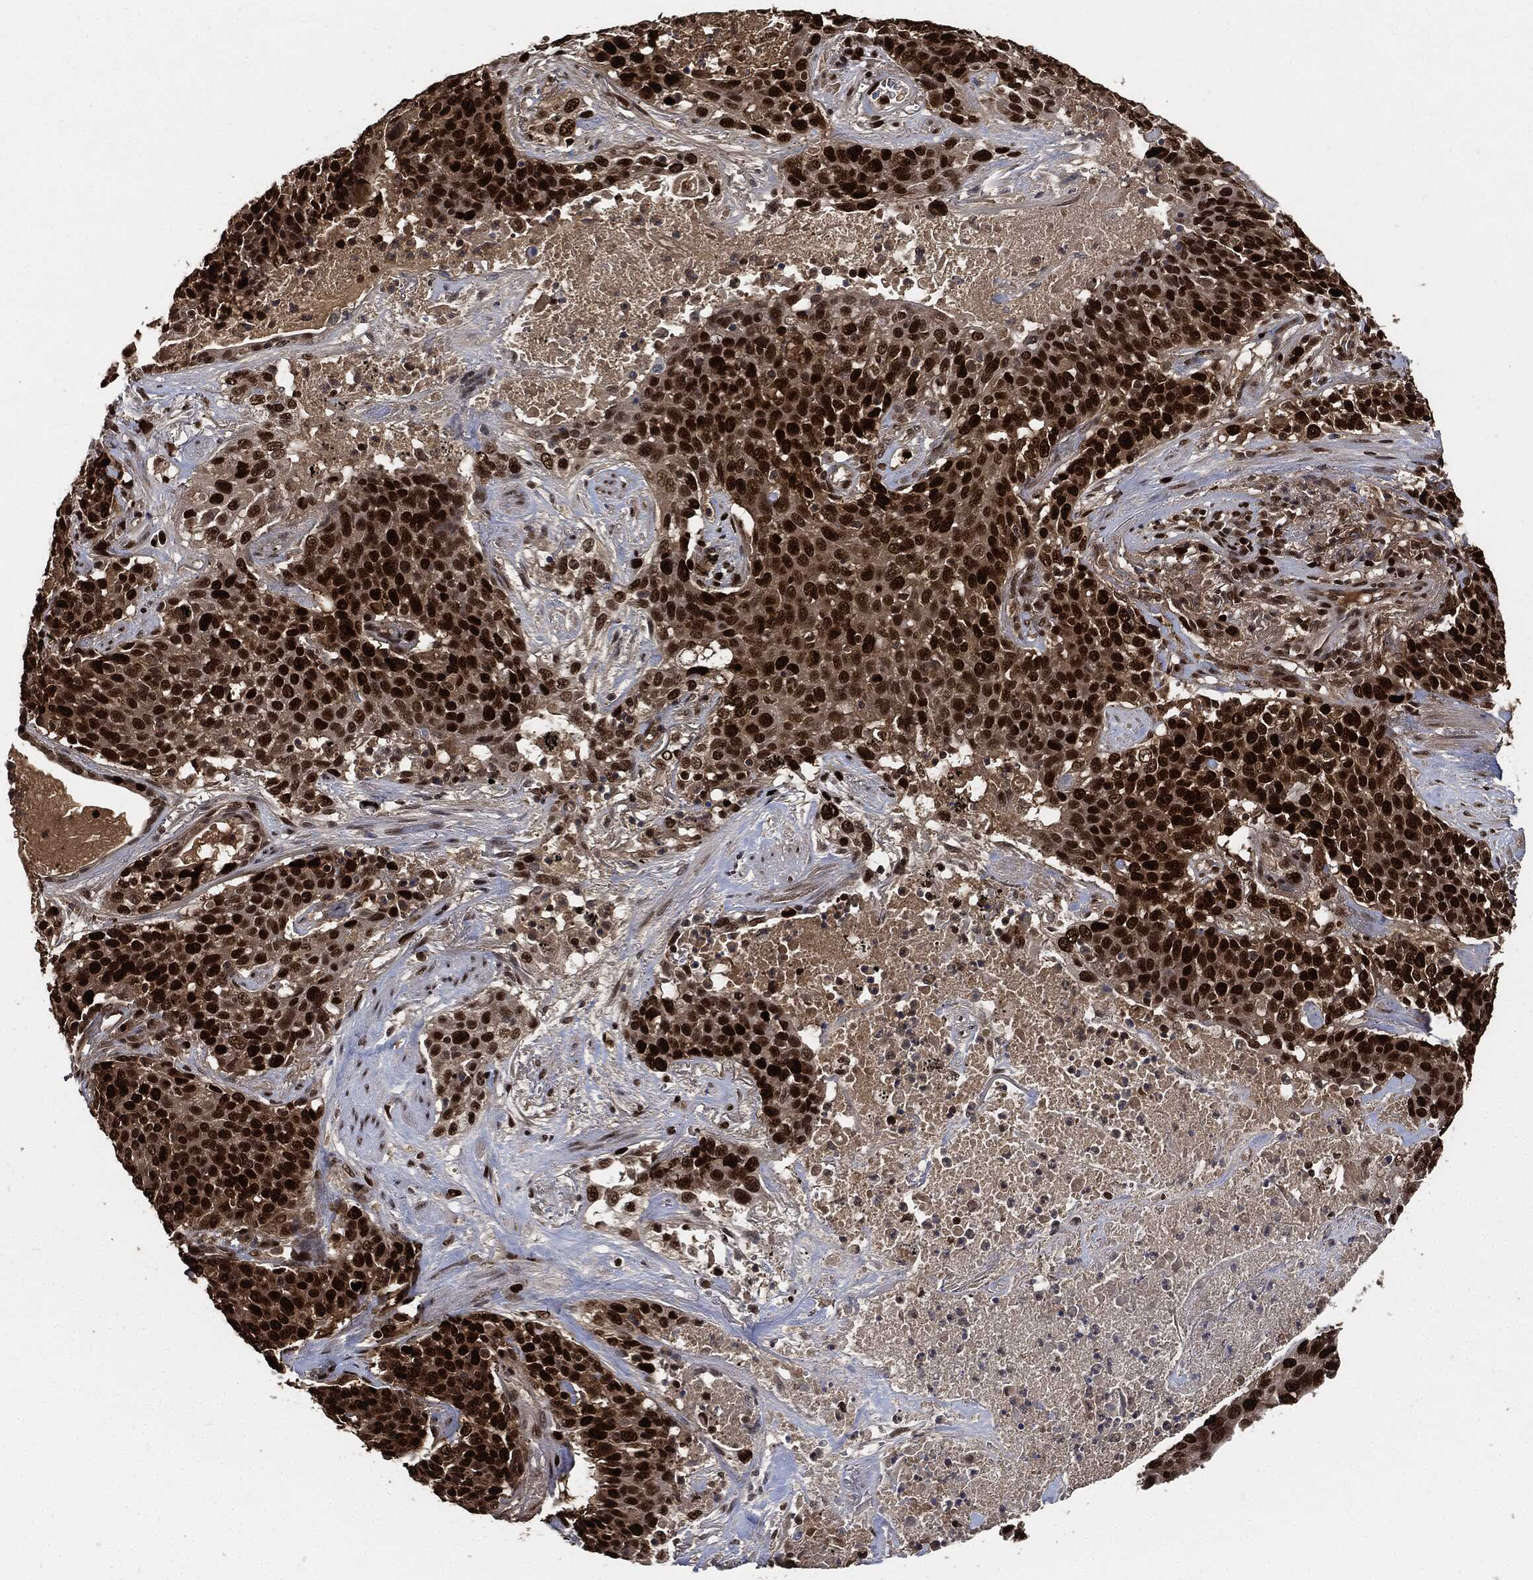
{"staining": {"intensity": "strong", "quantity": ">75%", "location": "nuclear"}, "tissue": "lung cancer", "cell_type": "Tumor cells", "image_type": "cancer", "snomed": [{"axis": "morphology", "description": "Squamous cell carcinoma, NOS"}, {"axis": "topography", "description": "Lung"}], "caption": "DAB (3,3'-diaminobenzidine) immunohistochemical staining of lung cancer reveals strong nuclear protein staining in about >75% of tumor cells.", "gene": "PCNA", "patient": {"sex": "male", "age": 82}}